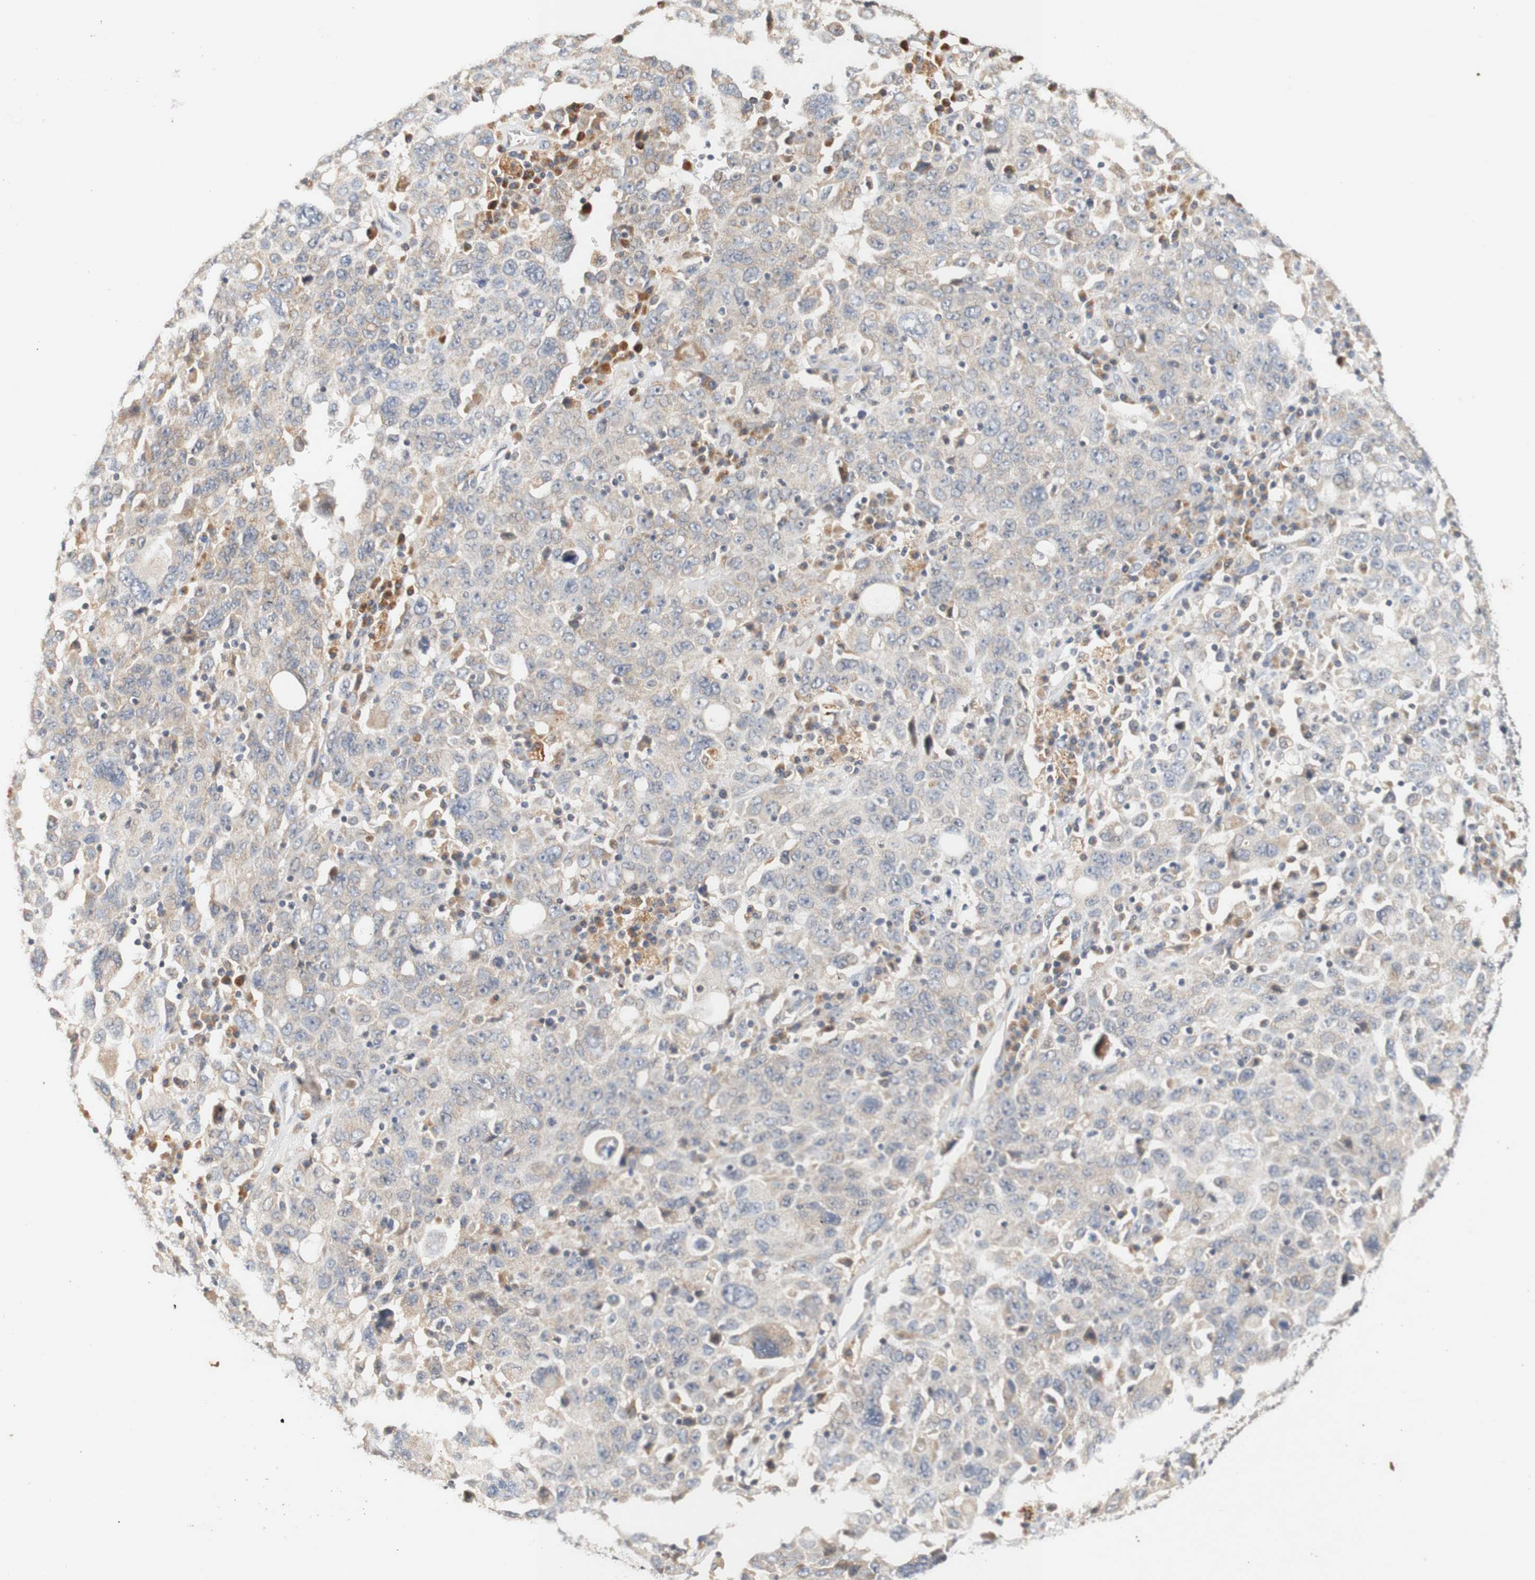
{"staining": {"intensity": "weak", "quantity": ">75%", "location": "cytoplasmic/membranous"}, "tissue": "ovarian cancer", "cell_type": "Tumor cells", "image_type": "cancer", "snomed": [{"axis": "morphology", "description": "Carcinoma, endometroid"}, {"axis": "topography", "description": "Ovary"}], "caption": "Endometroid carcinoma (ovarian) stained with immunohistochemistry shows weak cytoplasmic/membranous staining in approximately >75% of tumor cells.", "gene": "PIN1", "patient": {"sex": "female", "age": 62}}